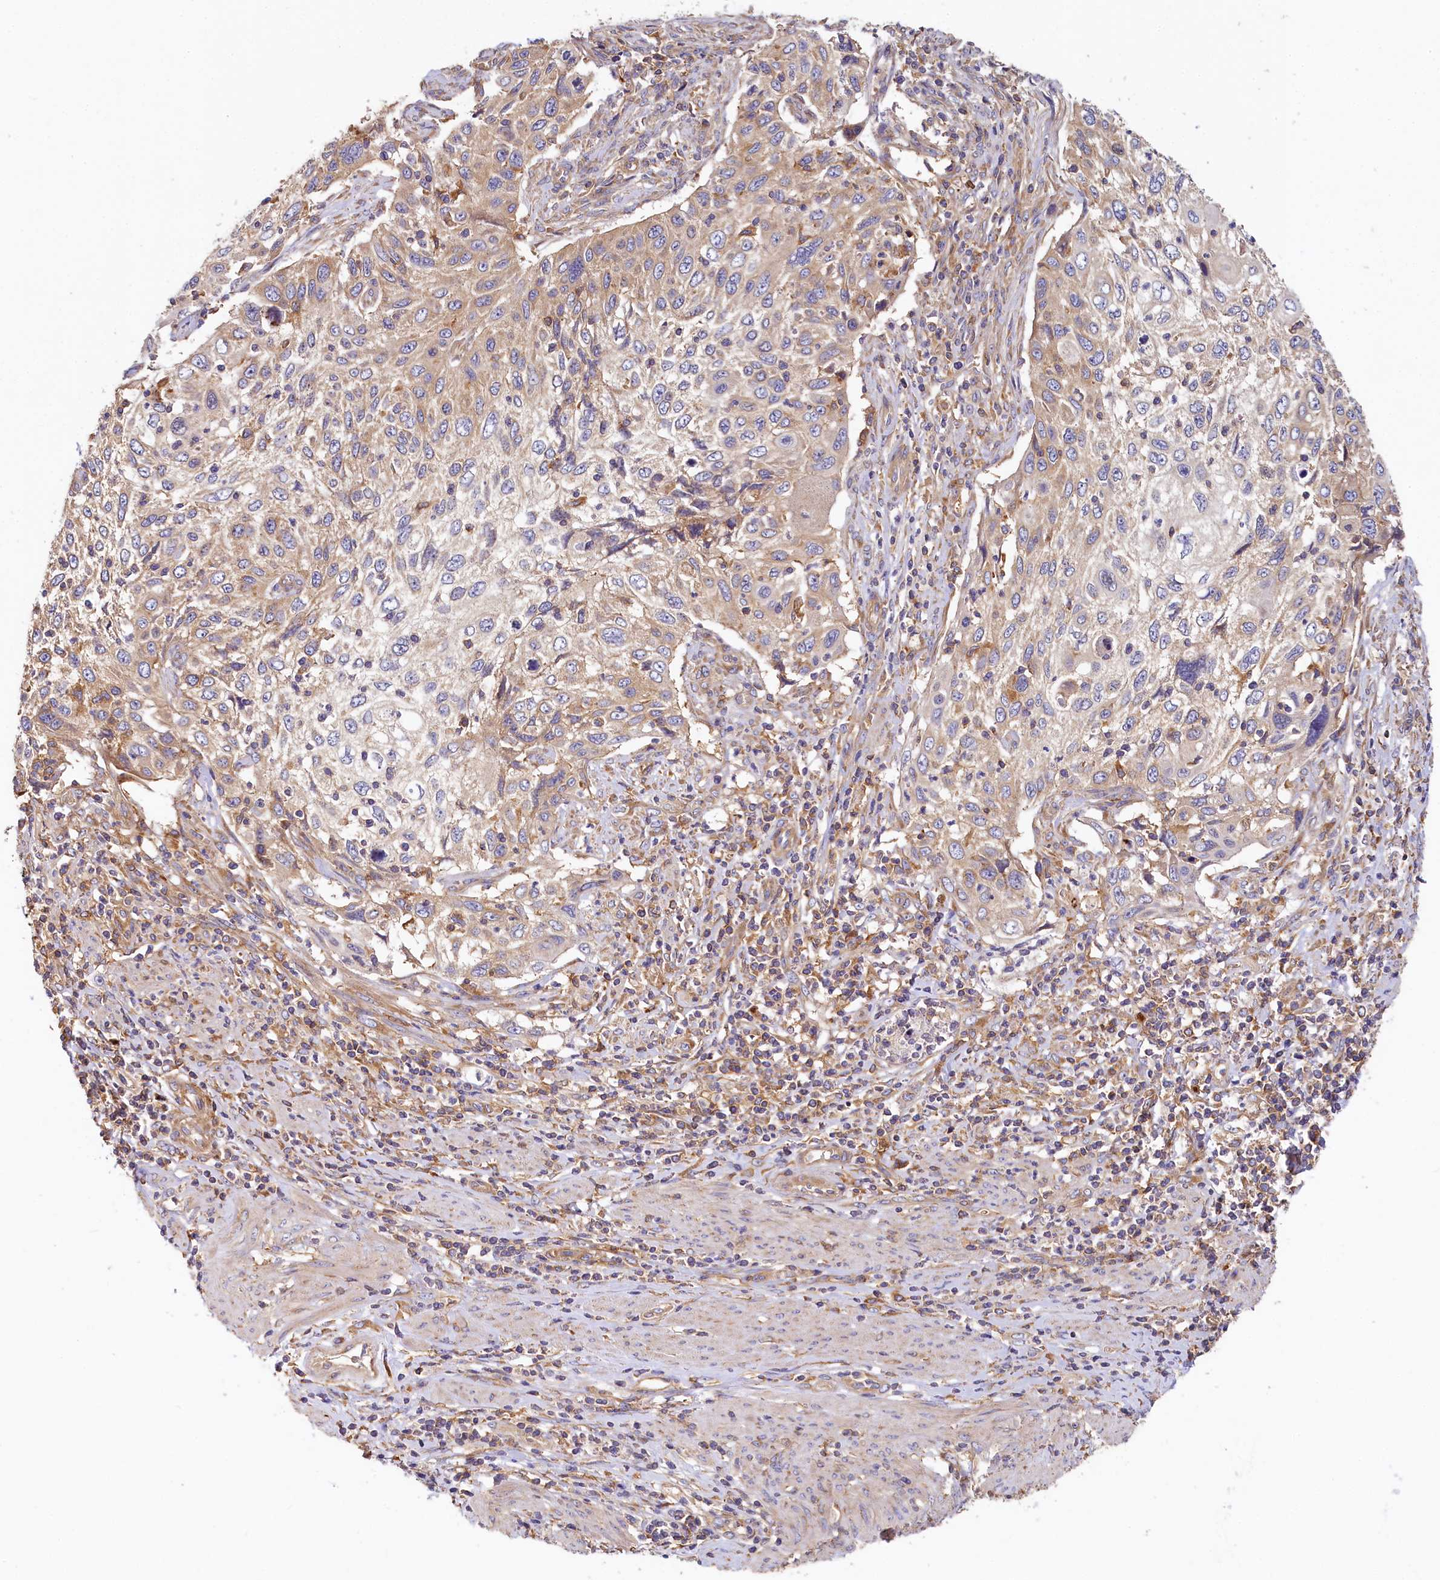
{"staining": {"intensity": "weak", "quantity": "<25%", "location": "cytoplasmic/membranous"}, "tissue": "cervical cancer", "cell_type": "Tumor cells", "image_type": "cancer", "snomed": [{"axis": "morphology", "description": "Squamous cell carcinoma, NOS"}, {"axis": "topography", "description": "Cervix"}], "caption": "The immunohistochemistry (IHC) micrograph has no significant staining in tumor cells of cervical cancer (squamous cell carcinoma) tissue.", "gene": "PPIP5K1", "patient": {"sex": "female", "age": 70}}